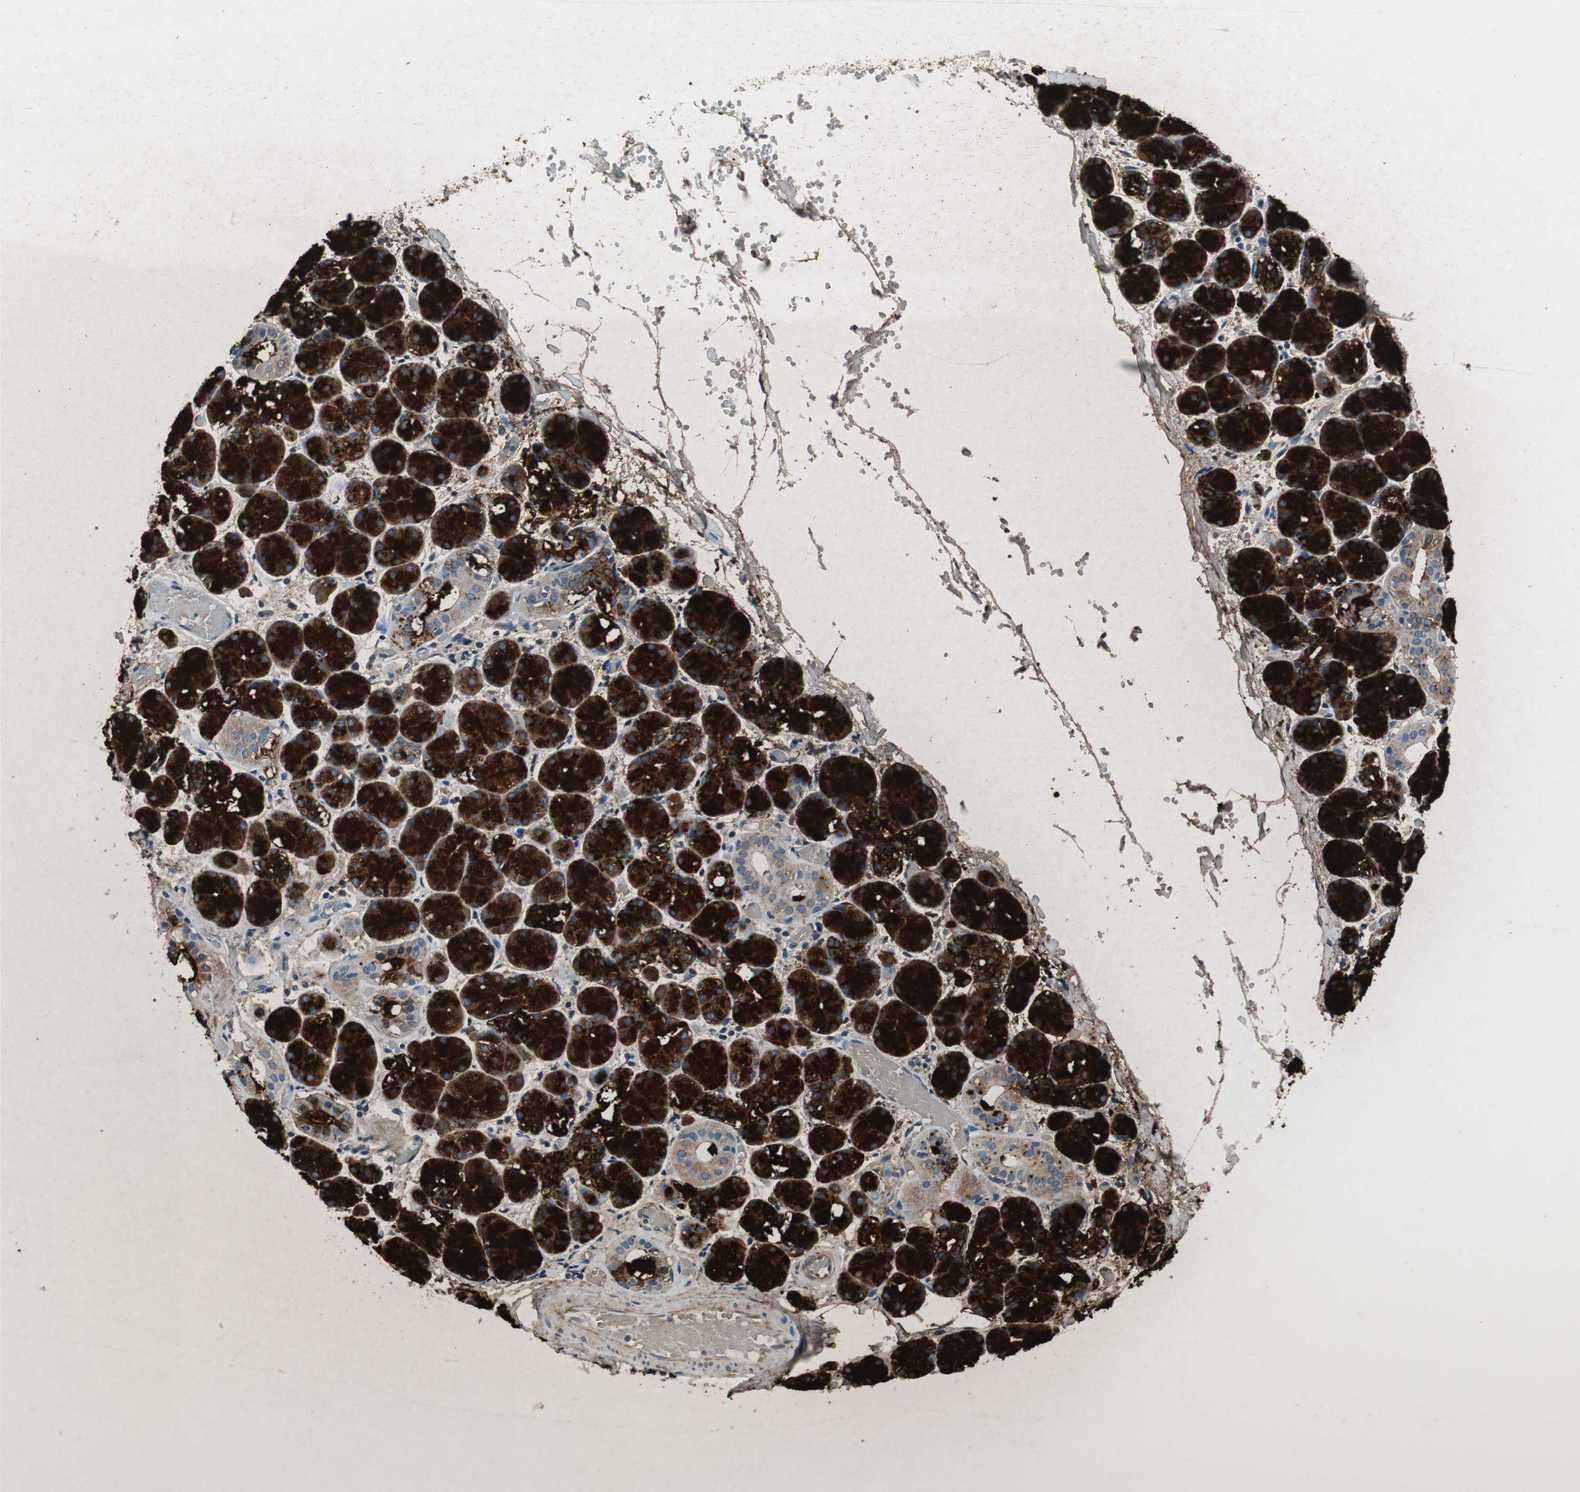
{"staining": {"intensity": "strong", "quantity": ">75%", "location": "cytoplasmic/membranous"}, "tissue": "salivary gland", "cell_type": "Glandular cells", "image_type": "normal", "snomed": [{"axis": "morphology", "description": "Normal tissue, NOS"}, {"axis": "topography", "description": "Salivary gland"}], "caption": "Normal salivary gland shows strong cytoplasmic/membranous positivity in about >75% of glandular cells Nuclei are stained in blue..", "gene": "MUC7", "patient": {"sex": "female", "age": 24}}